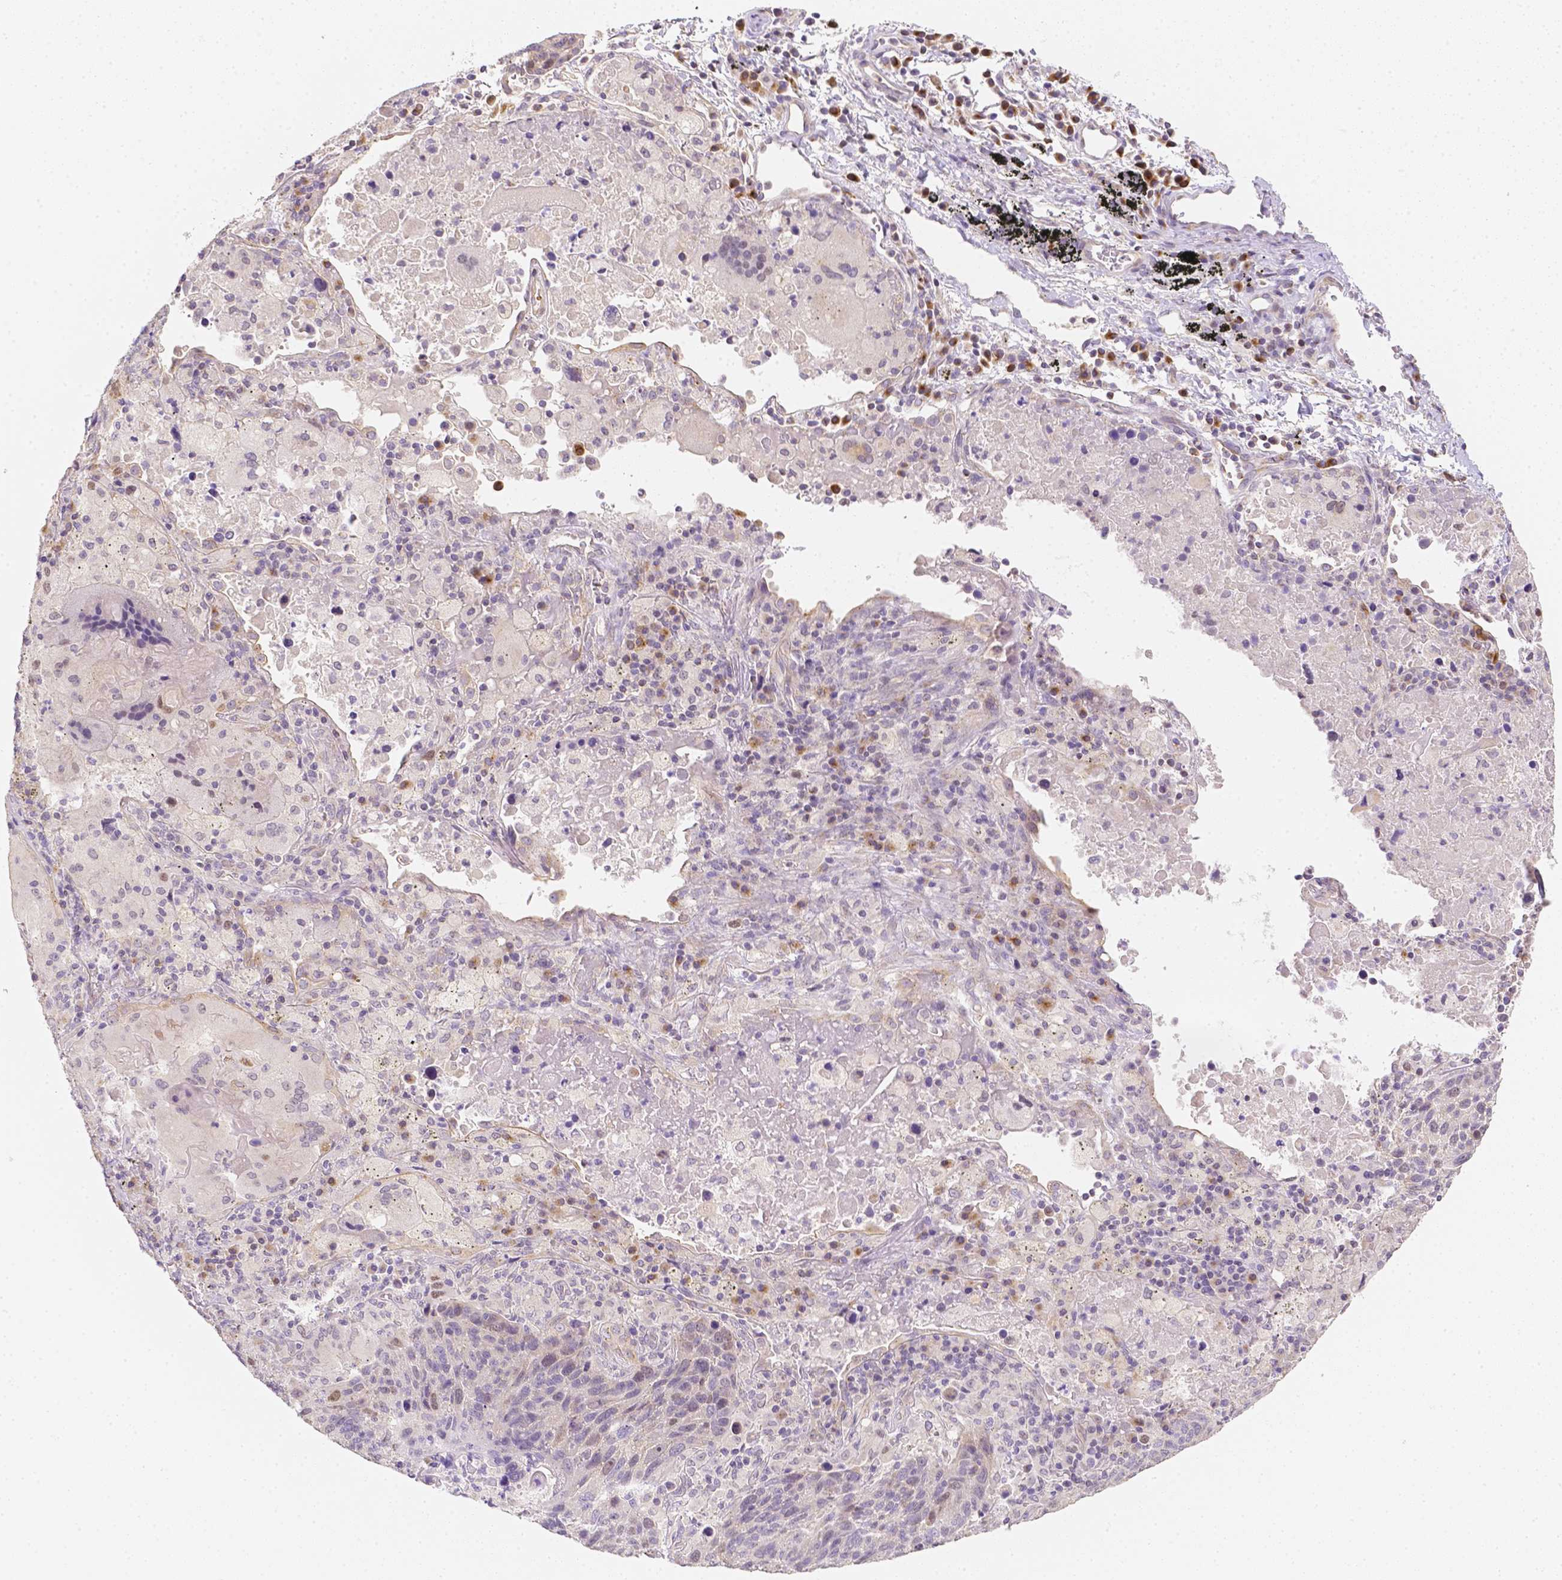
{"staining": {"intensity": "negative", "quantity": "none", "location": "none"}, "tissue": "lung cancer", "cell_type": "Tumor cells", "image_type": "cancer", "snomed": [{"axis": "morphology", "description": "Squamous cell carcinoma, NOS"}, {"axis": "topography", "description": "Lung"}], "caption": "DAB (3,3'-diaminobenzidine) immunohistochemical staining of lung cancer reveals no significant expression in tumor cells. (Immunohistochemistry (ihc), brightfield microscopy, high magnification).", "gene": "C10orf67", "patient": {"sex": "male", "age": 68}}